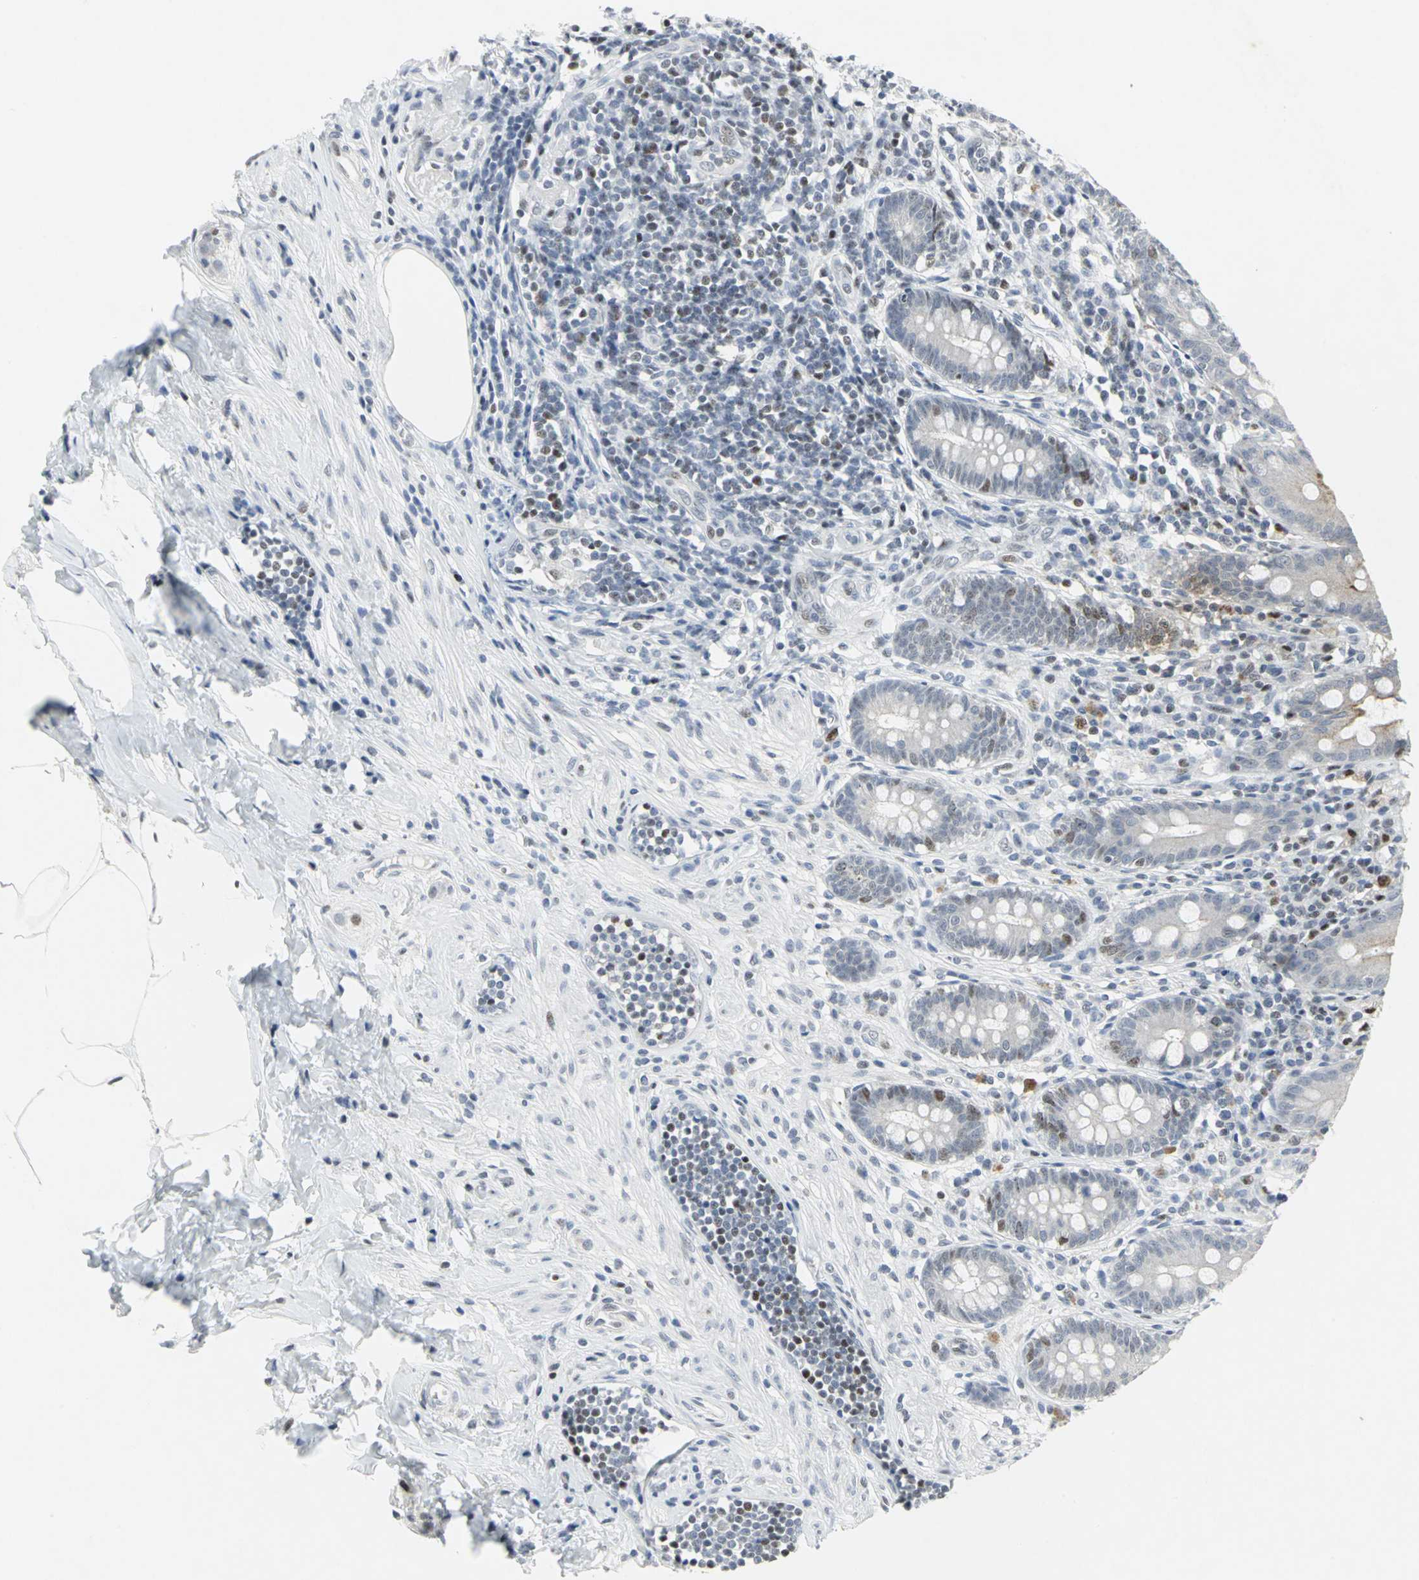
{"staining": {"intensity": "weak", "quantity": "25%-75%", "location": "nuclear"}, "tissue": "appendix", "cell_type": "Glandular cells", "image_type": "normal", "snomed": [{"axis": "morphology", "description": "Normal tissue, NOS"}, {"axis": "topography", "description": "Appendix"}], "caption": "IHC histopathology image of unremarkable appendix: appendix stained using IHC reveals low levels of weak protein expression localized specifically in the nuclear of glandular cells, appearing as a nuclear brown color.", "gene": "RPA1", "patient": {"sex": "female", "age": 50}}